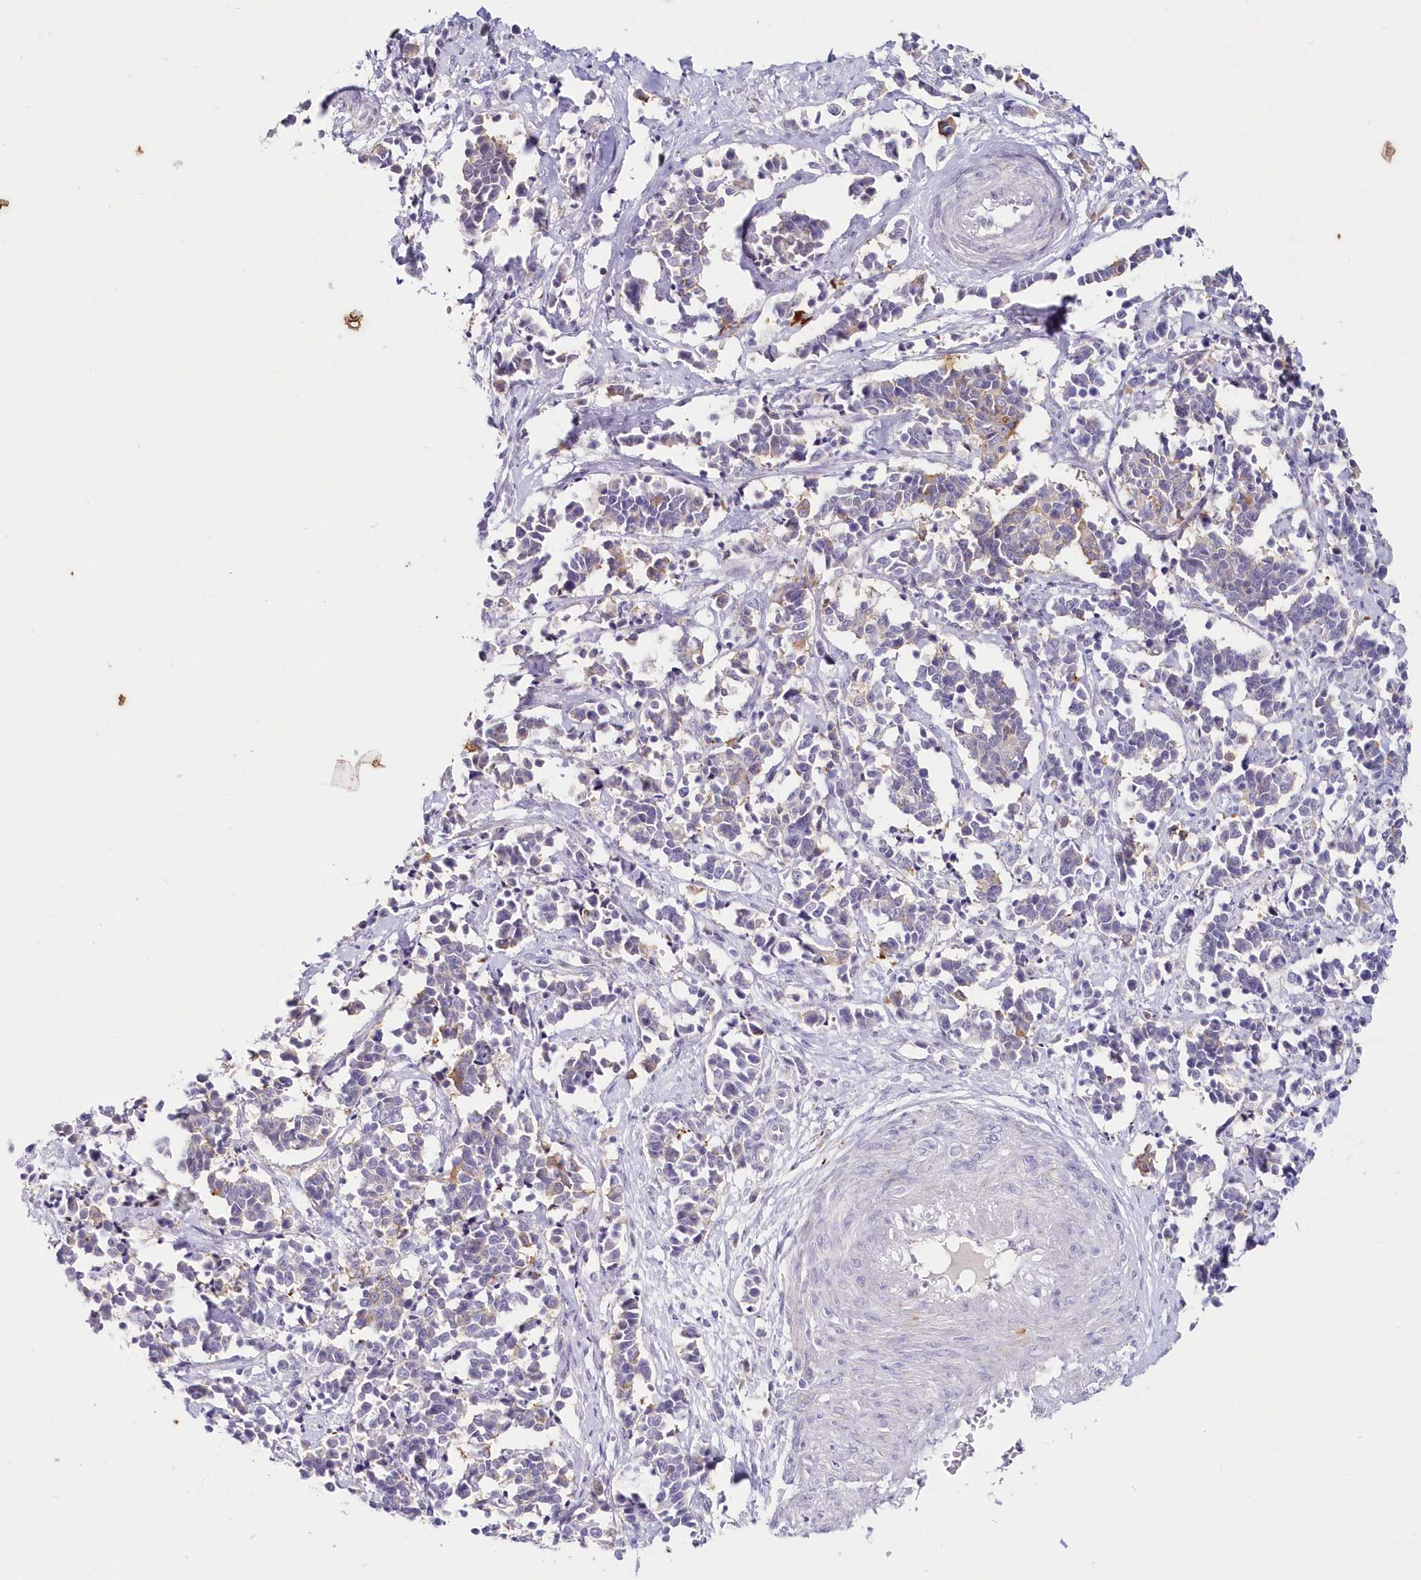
{"staining": {"intensity": "negative", "quantity": "none", "location": "none"}, "tissue": "cervical cancer", "cell_type": "Tumor cells", "image_type": "cancer", "snomed": [{"axis": "morphology", "description": "Normal tissue, NOS"}, {"axis": "morphology", "description": "Squamous cell carcinoma, NOS"}, {"axis": "topography", "description": "Cervix"}], "caption": "Protein analysis of cervical cancer shows no significant staining in tumor cells.", "gene": "SNED1", "patient": {"sex": "female", "age": 35}}